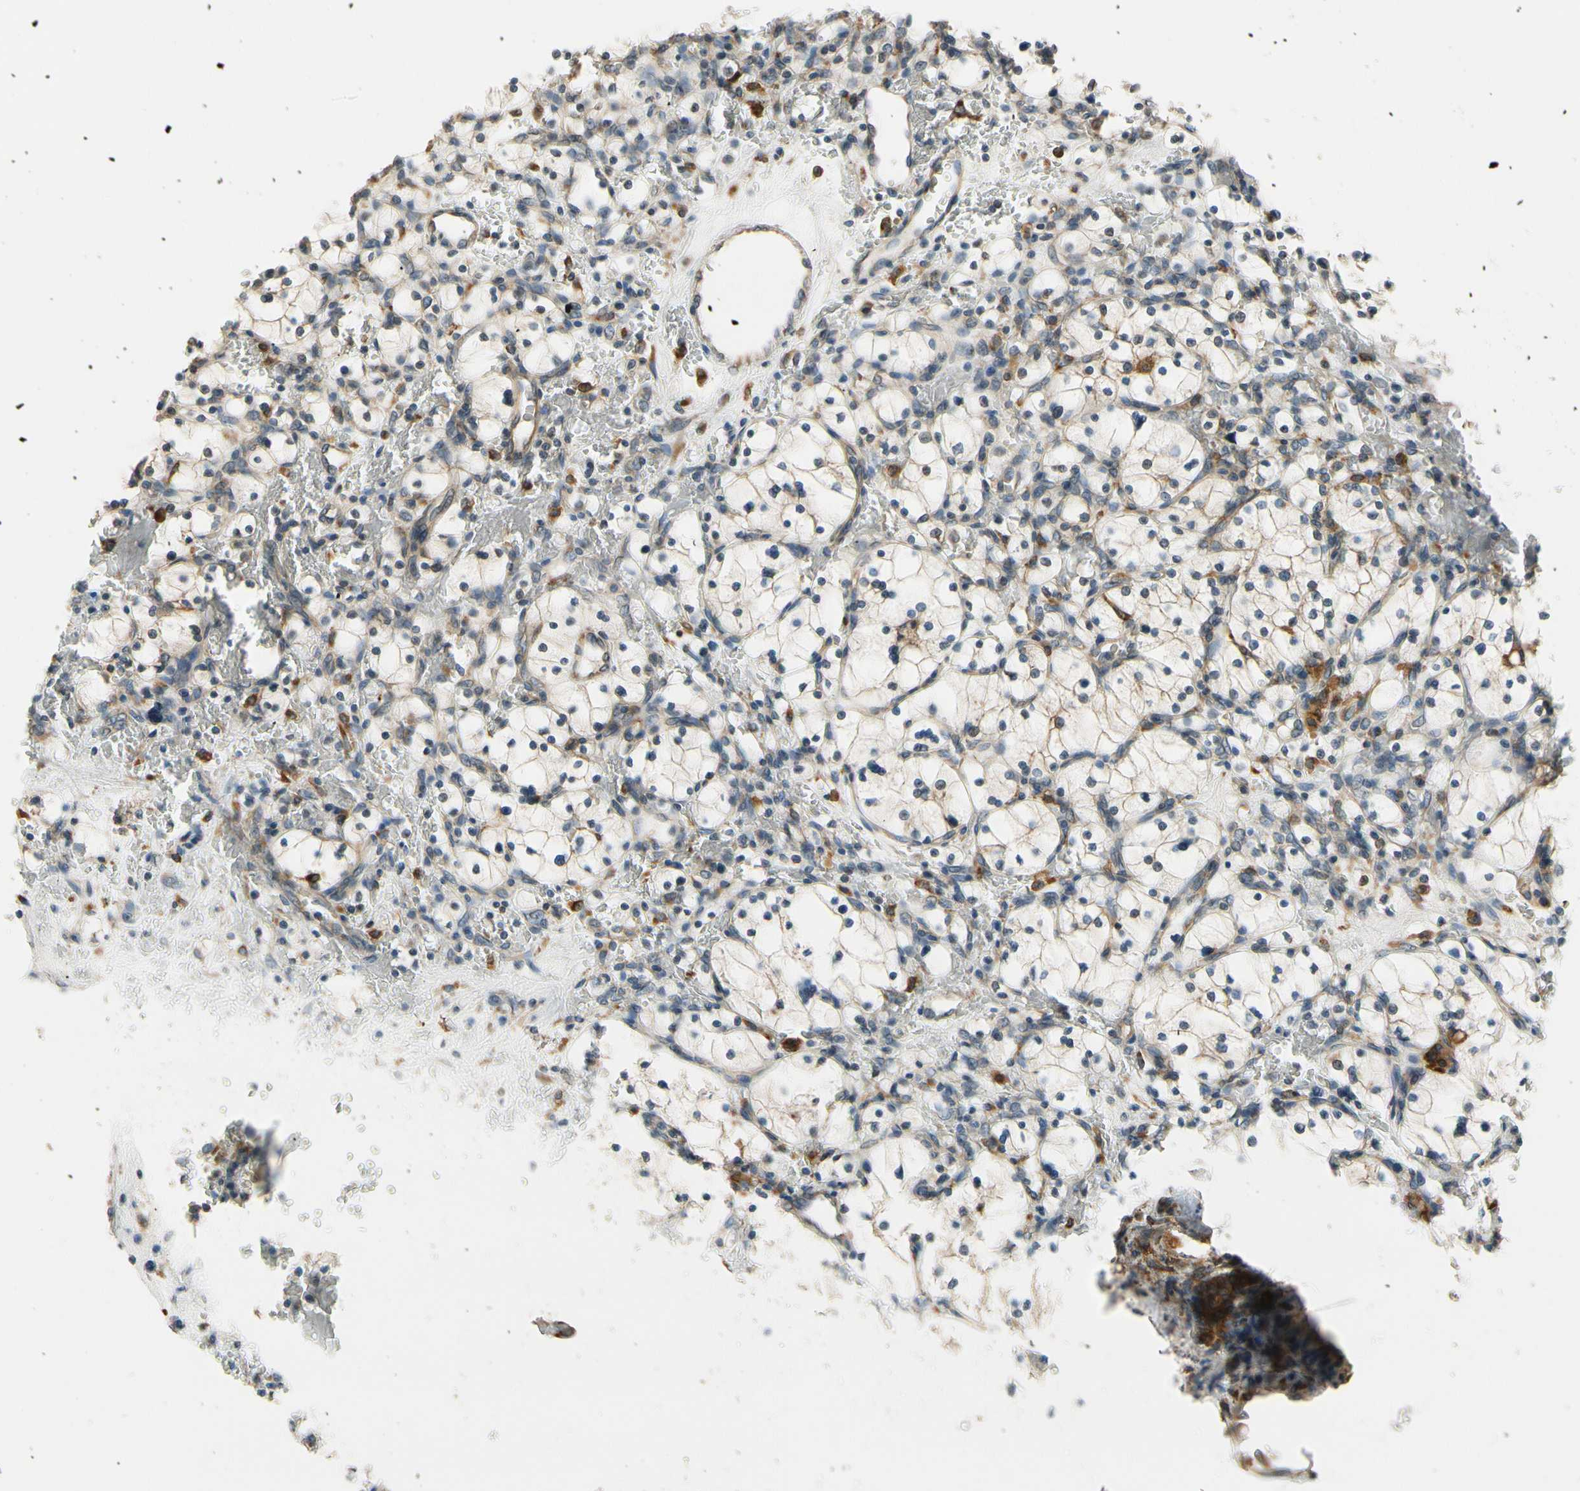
{"staining": {"intensity": "negative", "quantity": "none", "location": "none"}, "tissue": "renal cancer", "cell_type": "Tumor cells", "image_type": "cancer", "snomed": [{"axis": "morphology", "description": "Adenocarcinoma, NOS"}, {"axis": "topography", "description": "Kidney"}], "caption": "An immunohistochemistry micrograph of renal cancer is shown. There is no staining in tumor cells of renal cancer. (DAB IHC, high magnification).", "gene": "RPN2", "patient": {"sex": "female", "age": 83}}